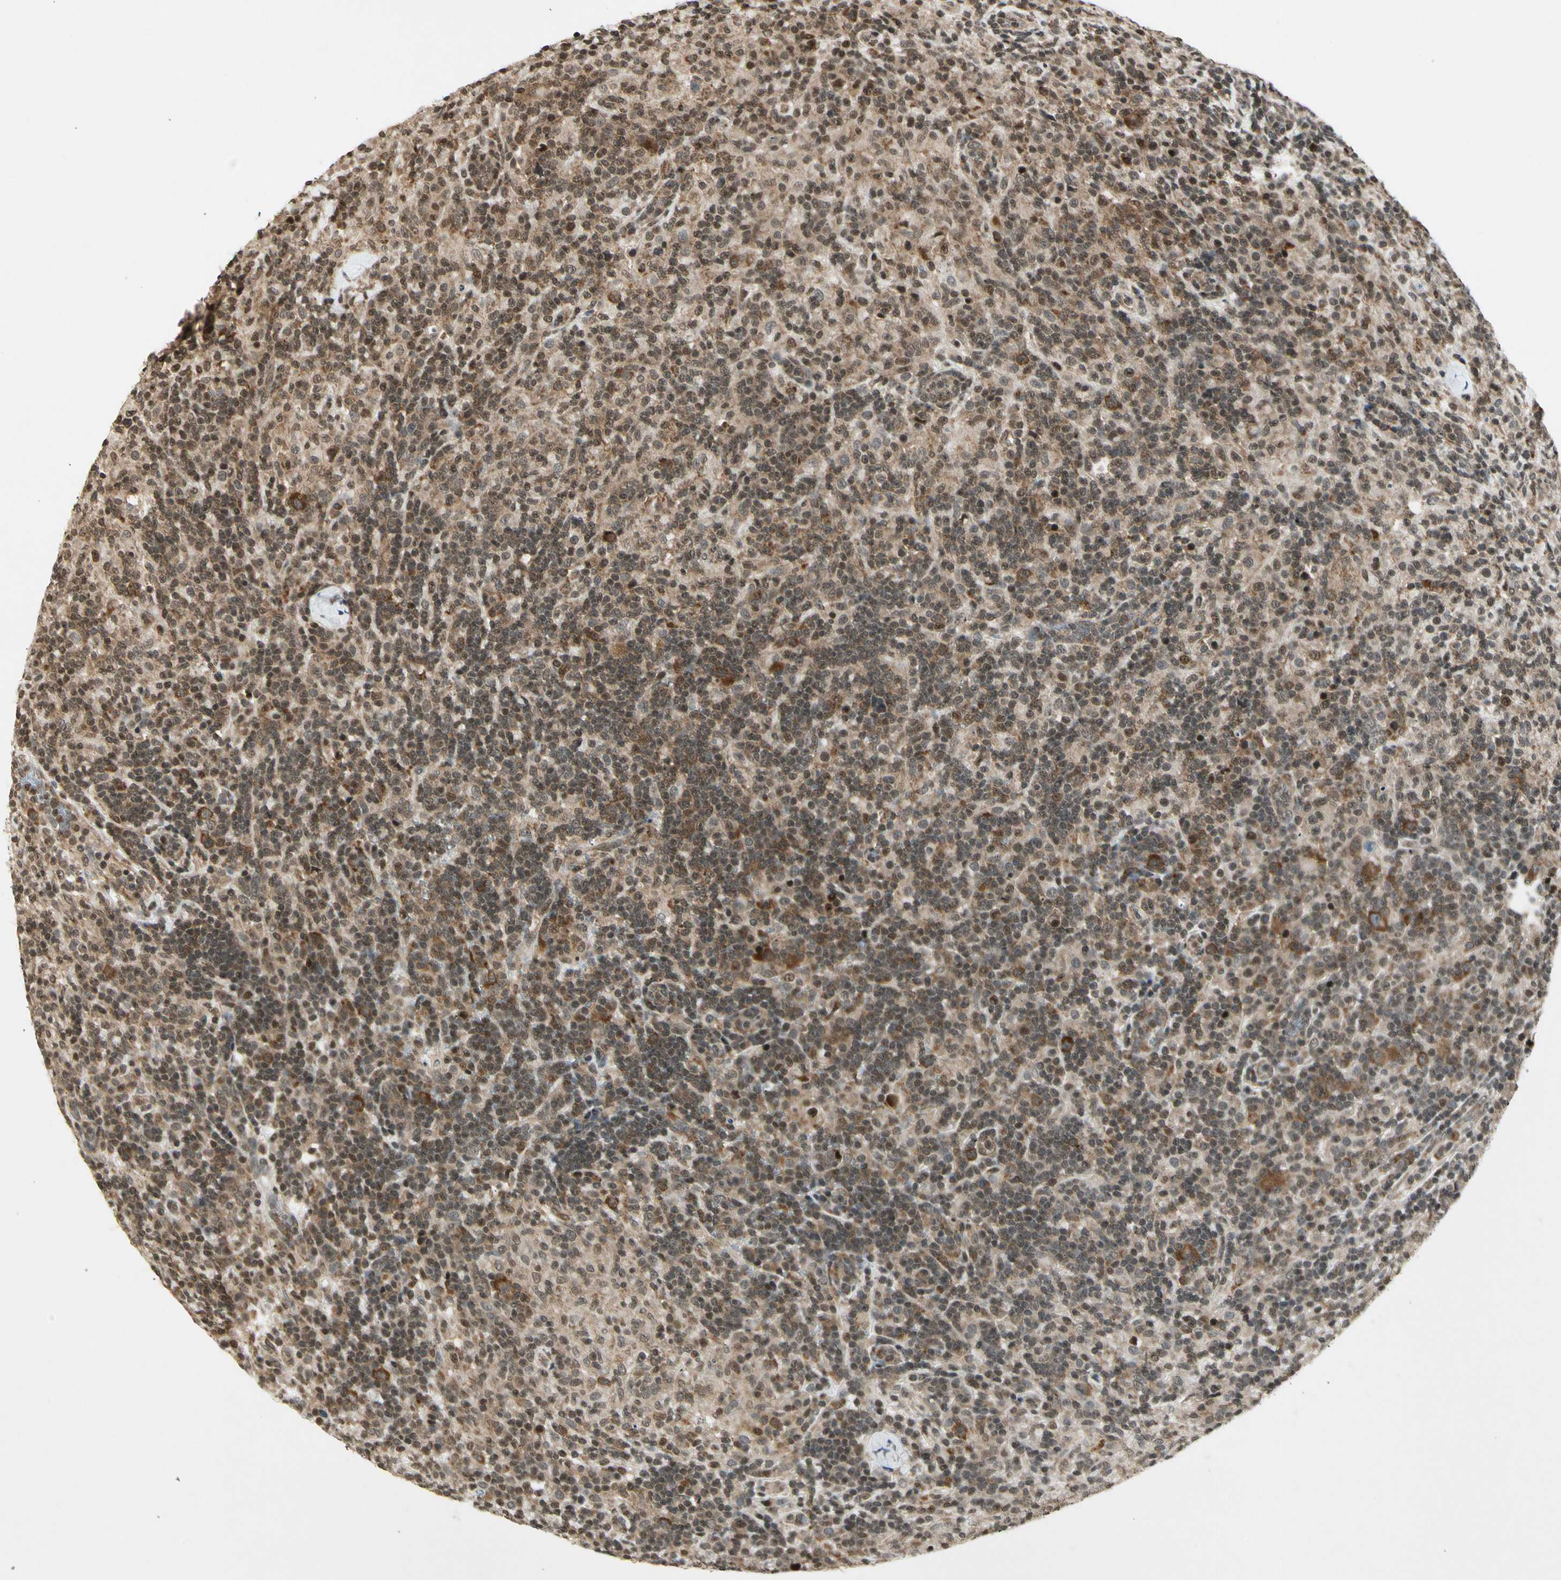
{"staining": {"intensity": "moderate", "quantity": "25%-75%", "location": "cytoplasmic/membranous"}, "tissue": "lymphoma", "cell_type": "Tumor cells", "image_type": "cancer", "snomed": [{"axis": "morphology", "description": "Hodgkin's disease, NOS"}, {"axis": "topography", "description": "Lymph node"}], "caption": "The photomicrograph displays immunohistochemical staining of Hodgkin's disease. There is moderate cytoplasmic/membranous staining is seen in about 25%-75% of tumor cells. Nuclei are stained in blue.", "gene": "SMN2", "patient": {"sex": "male", "age": 70}}